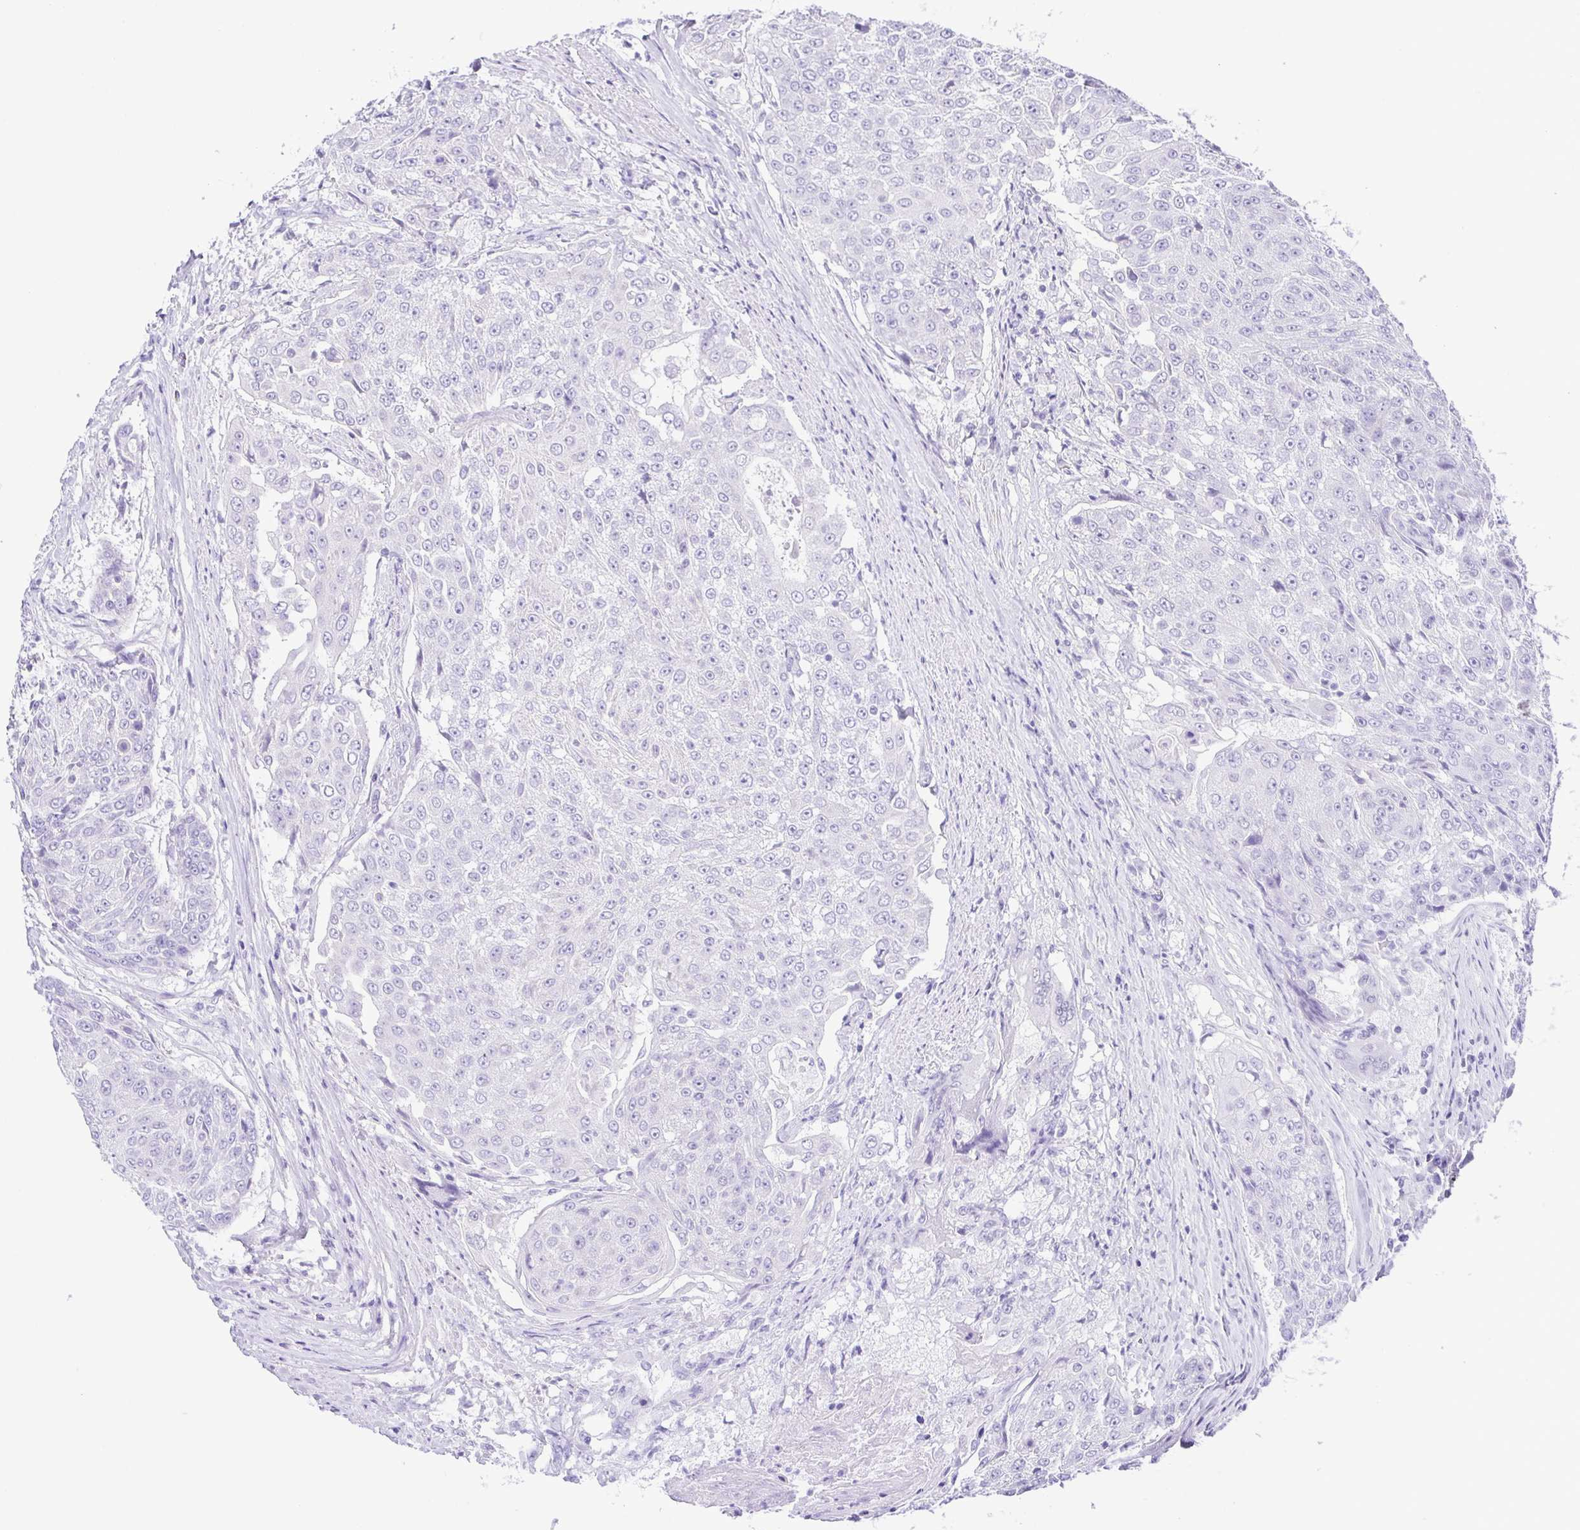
{"staining": {"intensity": "negative", "quantity": "none", "location": "none"}, "tissue": "urothelial cancer", "cell_type": "Tumor cells", "image_type": "cancer", "snomed": [{"axis": "morphology", "description": "Urothelial carcinoma, High grade"}, {"axis": "topography", "description": "Urinary bladder"}], "caption": "This is an IHC histopathology image of human urothelial carcinoma (high-grade). There is no expression in tumor cells.", "gene": "EPB42", "patient": {"sex": "female", "age": 63}}